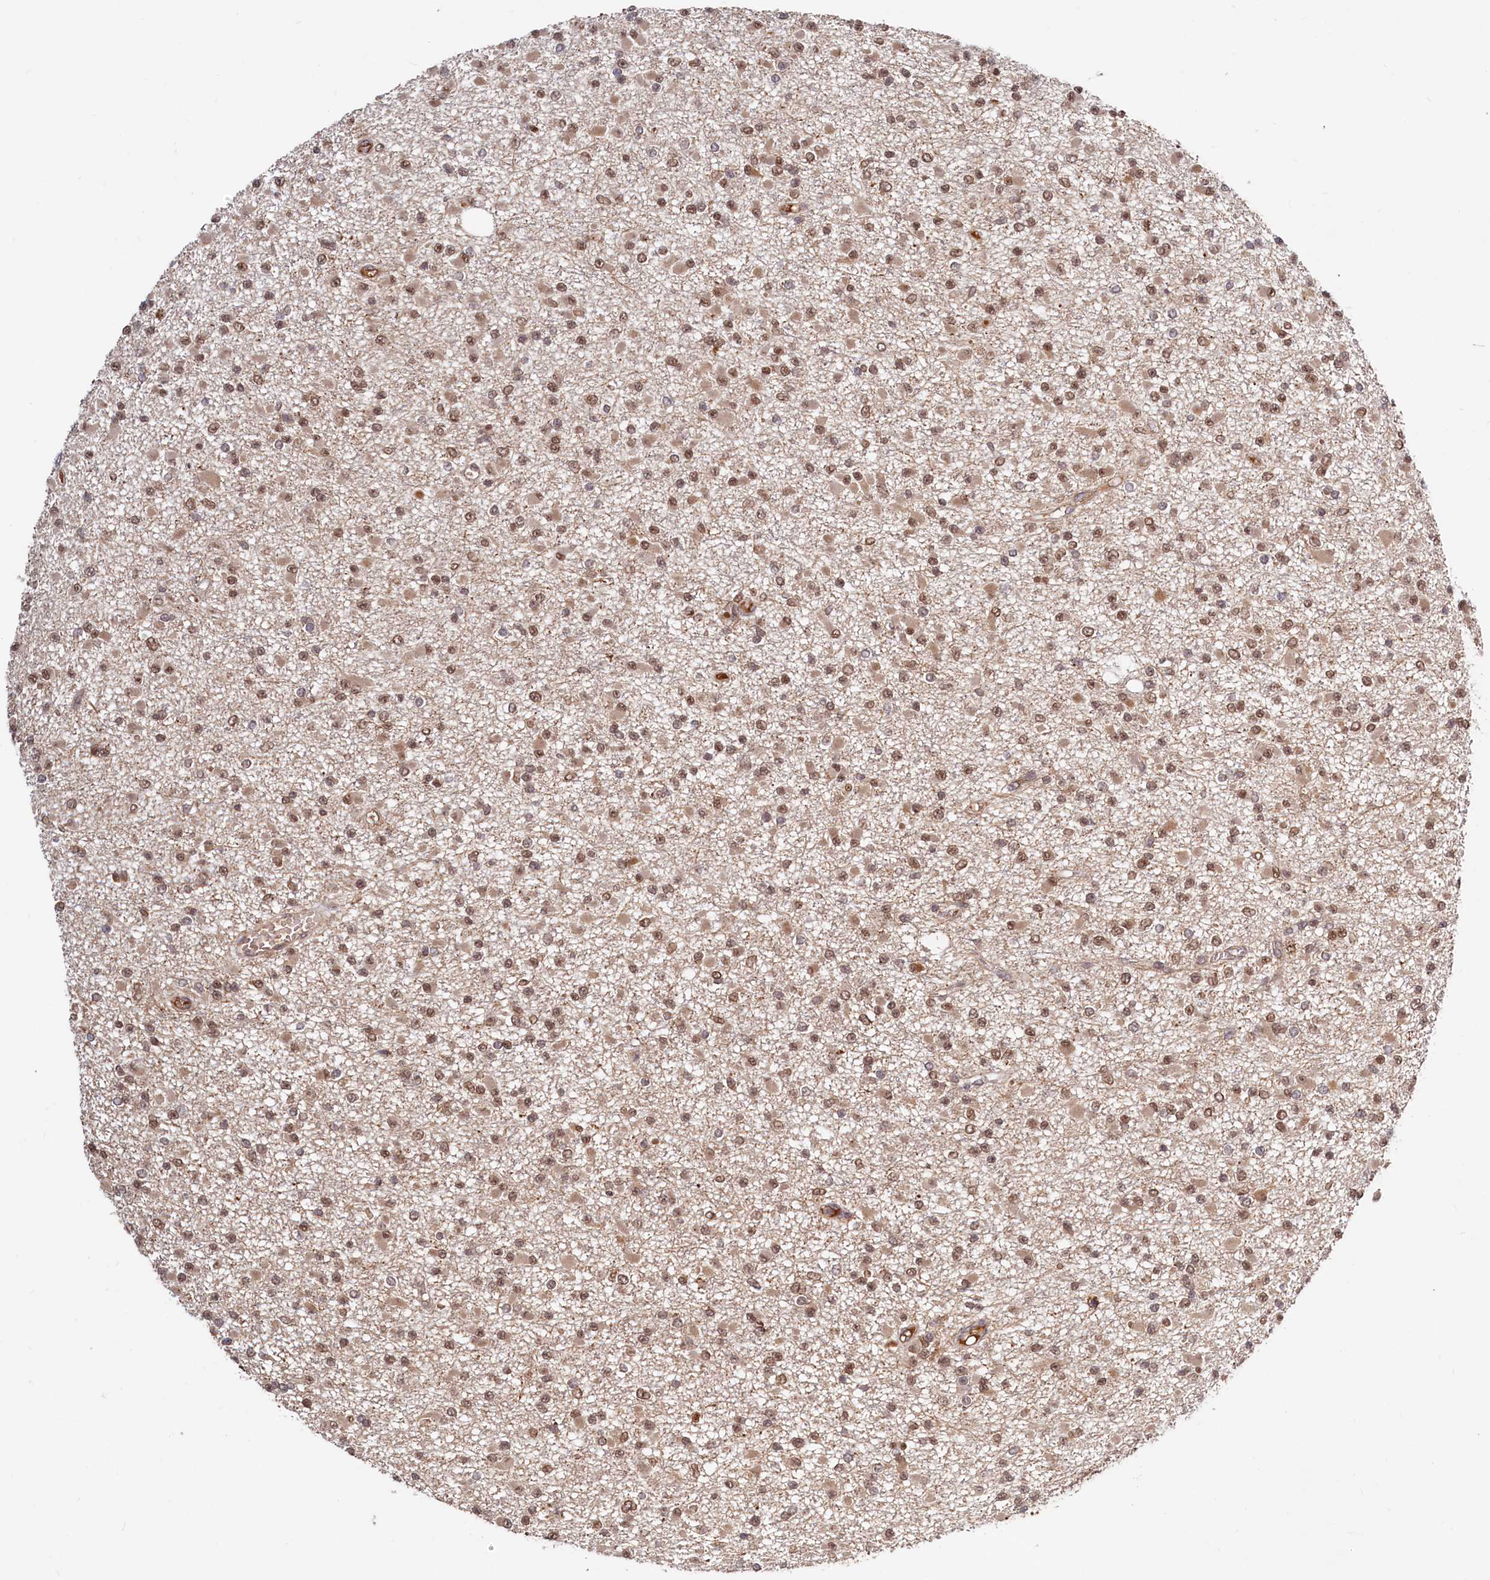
{"staining": {"intensity": "moderate", "quantity": ">75%", "location": "nuclear"}, "tissue": "glioma", "cell_type": "Tumor cells", "image_type": "cancer", "snomed": [{"axis": "morphology", "description": "Glioma, malignant, Low grade"}, {"axis": "topography", "description": "Brain"}], "caption": "Tumor cells show medium levels of moderate nuclear staining in approximately >75% of cells in malignant low-grade glioma.", "gene": "TRAPPC4", "patient": {"sex": "female", "age": 22}}